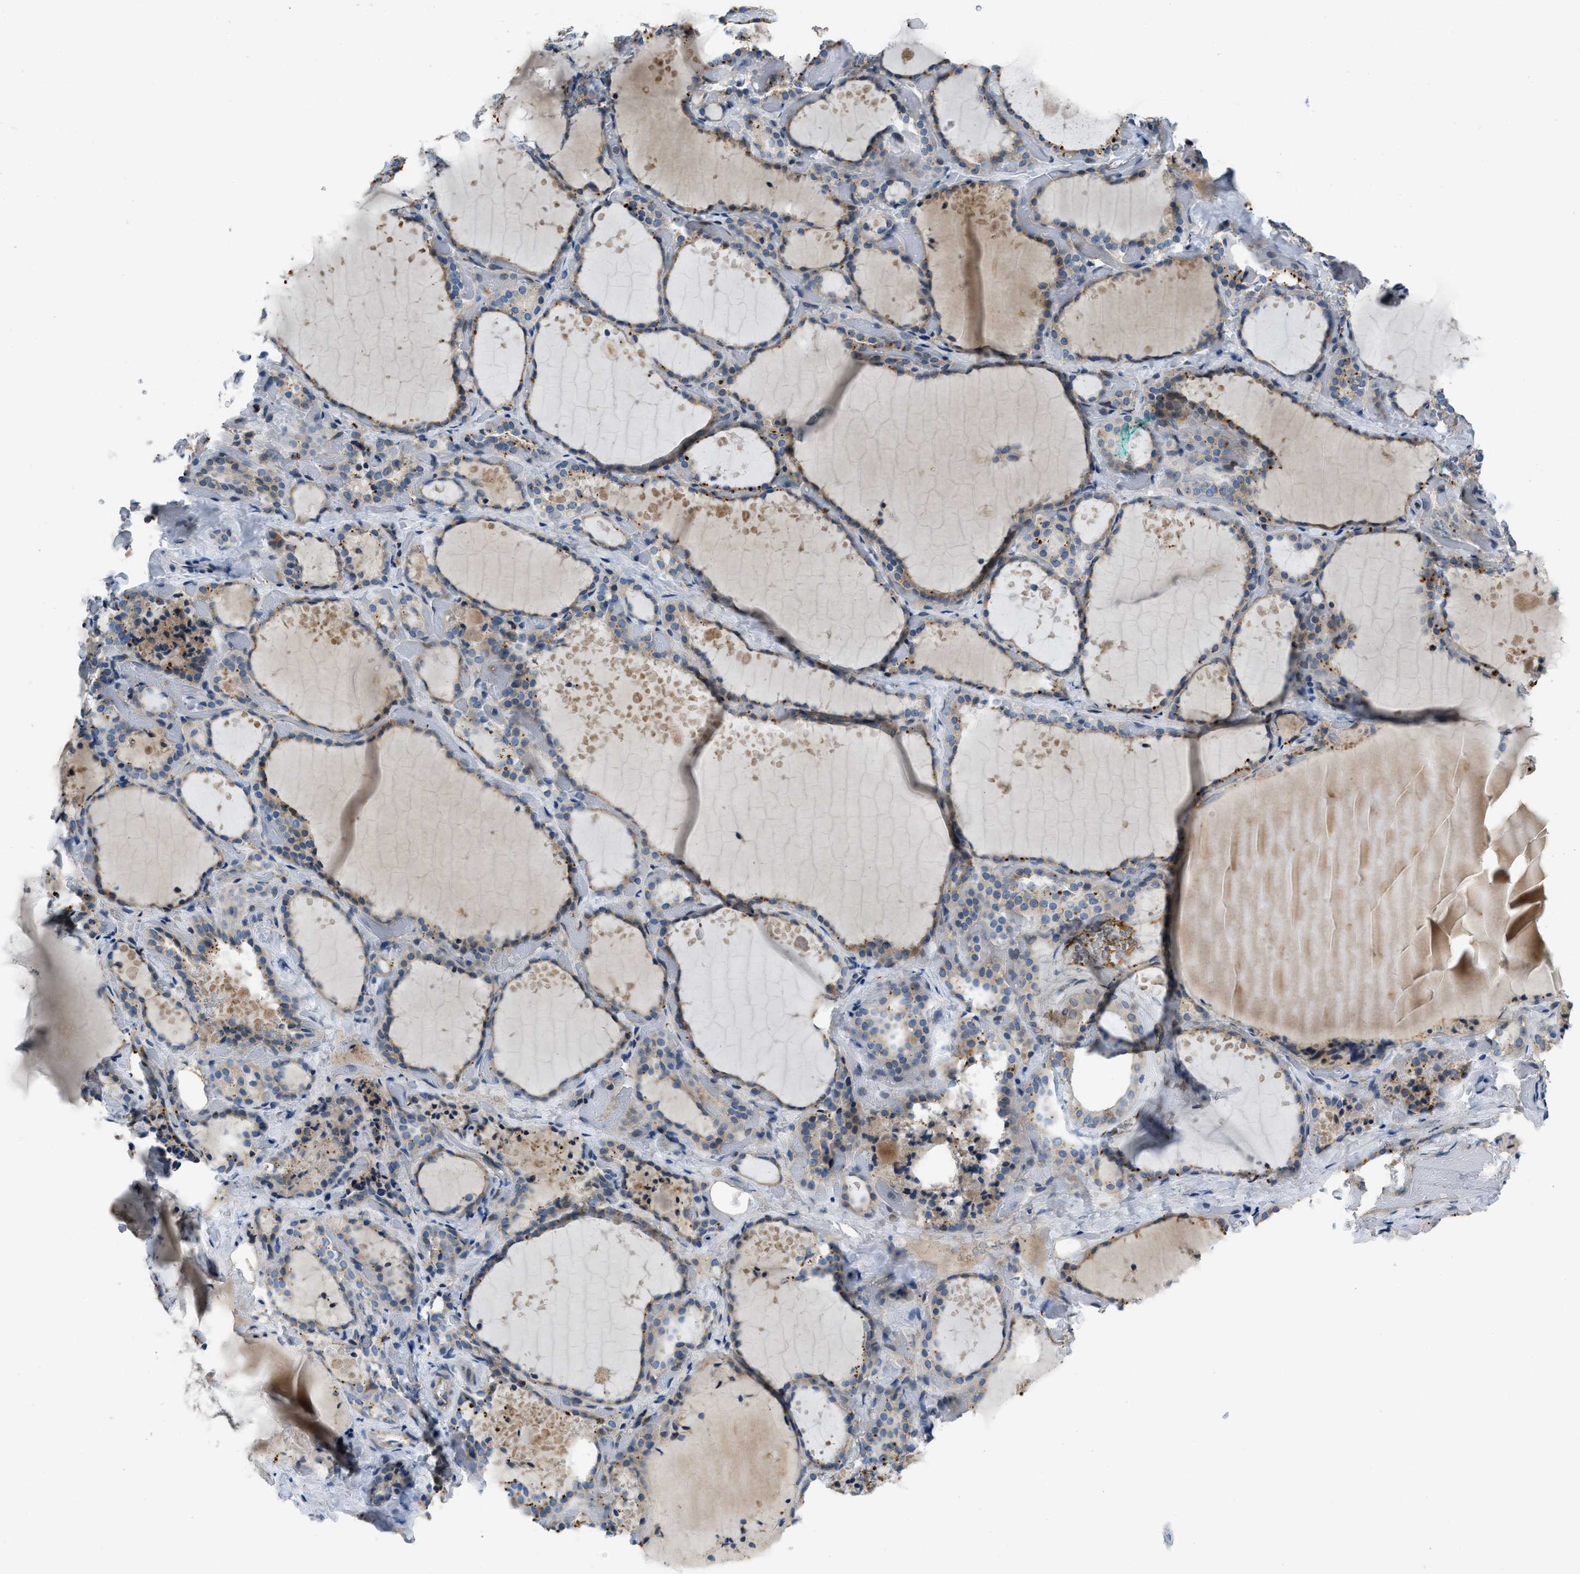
{"staining": {"intensity": "weak", "quantity": ">75%", "location": "cytoplasmic/membranous"}, "tissue": "thyroid gland", "cell_type": "Glandular cells", "image_type": "normal", "snomed": [{"axis": "morphology", "description": "Normal tissue, NOS"}, {"axis": "topography", "description": "Thyroid gland"}], "caption": "High-power microscopy captured an immunohistochemistry (IHC) micrograph of benign thyroid gland, revealing weak cytoplasmic/membranous expression in approximately >75% of glandular cells. Immunohistochemistry (ihc) stains the protein in brown and the nuclei are stained blue.", "gene": "GGCX", "patient": {"sex": "female", "age": 44}}